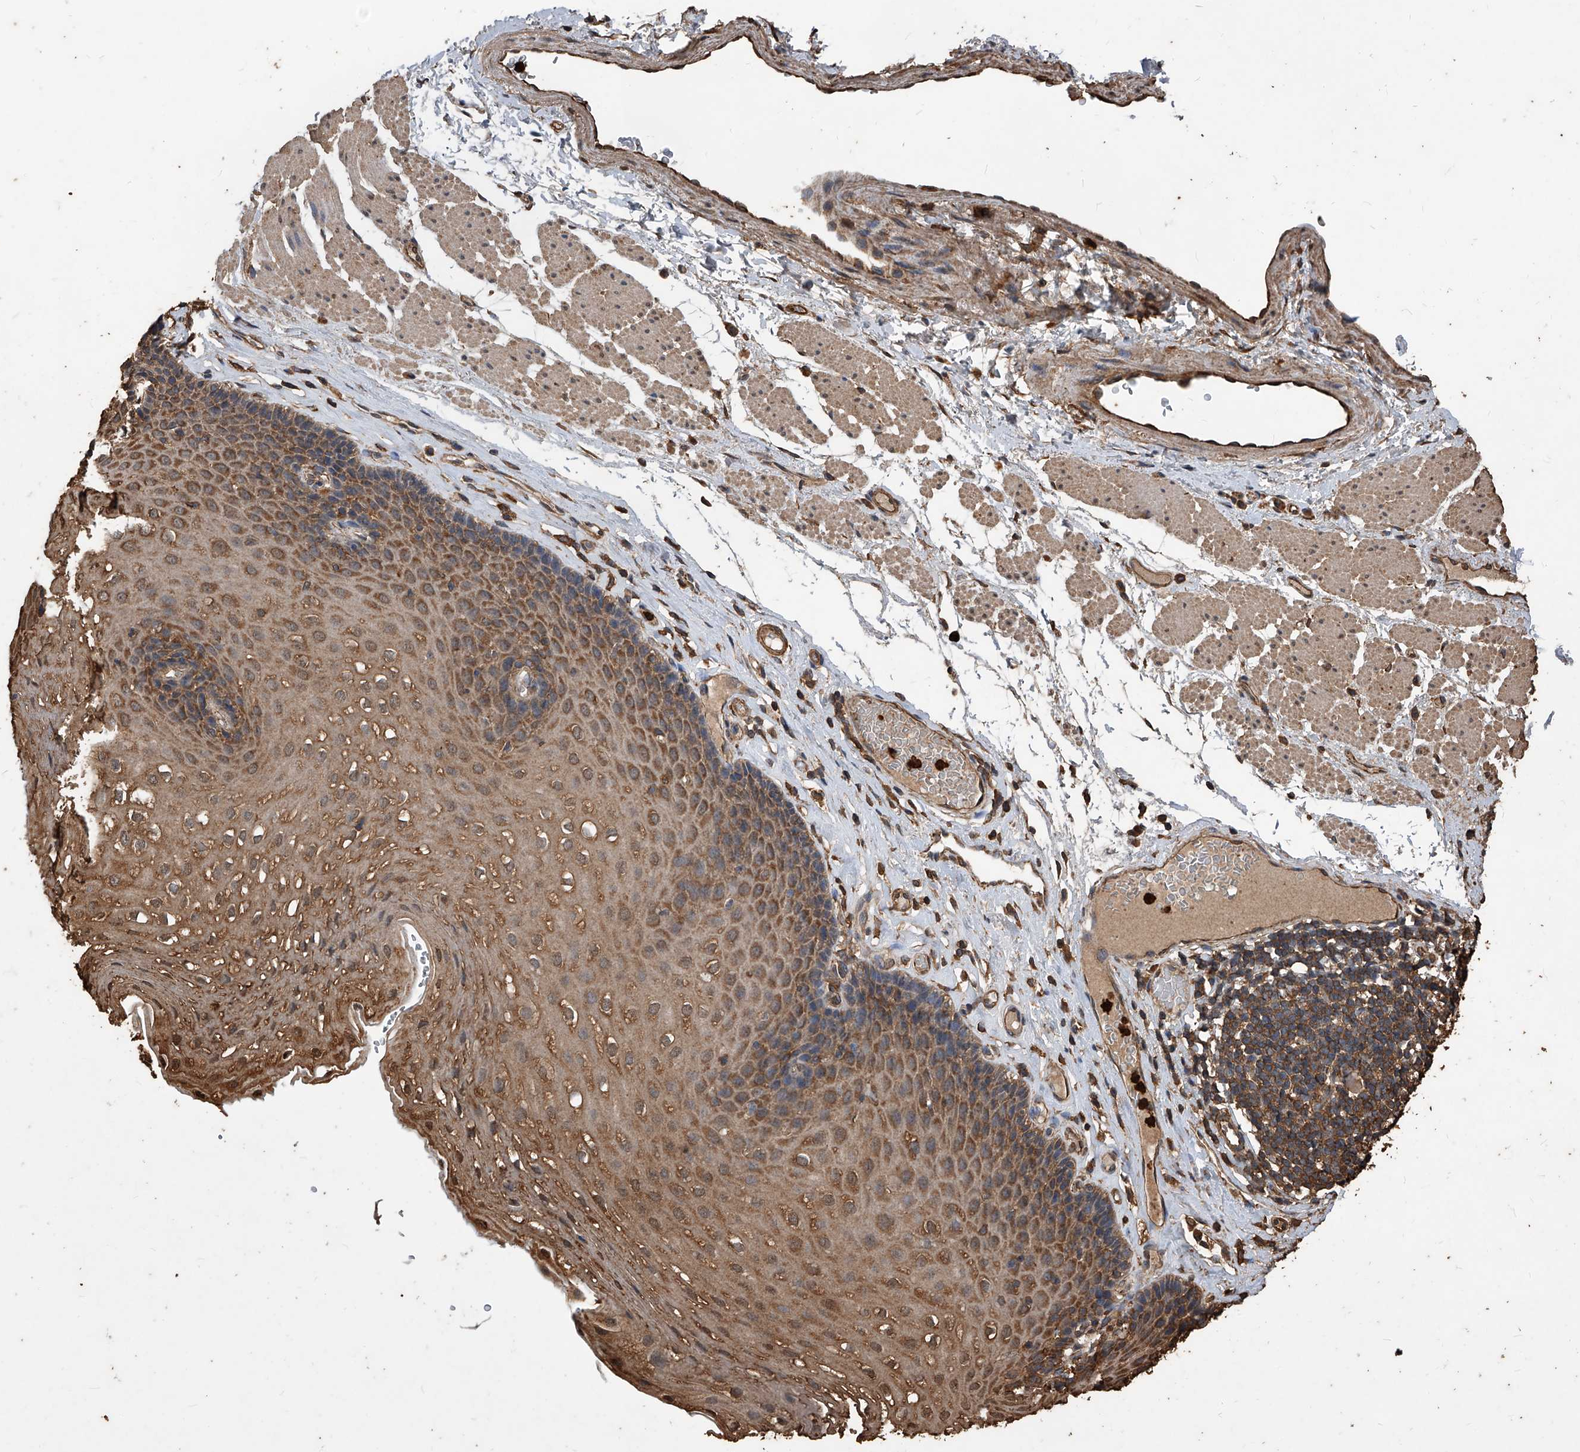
{"staining": {"intensity": "moderate", "quantity": ">75%", "location": "cytoplasmic/membranous"}, "tissue": "esophagus", "cell_type": "Squamous epithelial cells", "image_type": "normal", "snomed": [{"axis": "morphology", "description": "Normal tissue, NOS"}, {"axis": "topography", "description": "Esophagus"}], "caption": "IHC staining of normal esophagus, which shows medium levels of moderate cytoplasmic/membranous positivity in approximately >75% of squamous epithelial cells indicating moderate cytoplasmic/membranous protein staining. The staining was performed using DAB (brown) for protein detection and nuclei were counterstained in hematoxylin (blue).", "gene": "UCP2", "patient": {"sex": "female", "age": 66}}